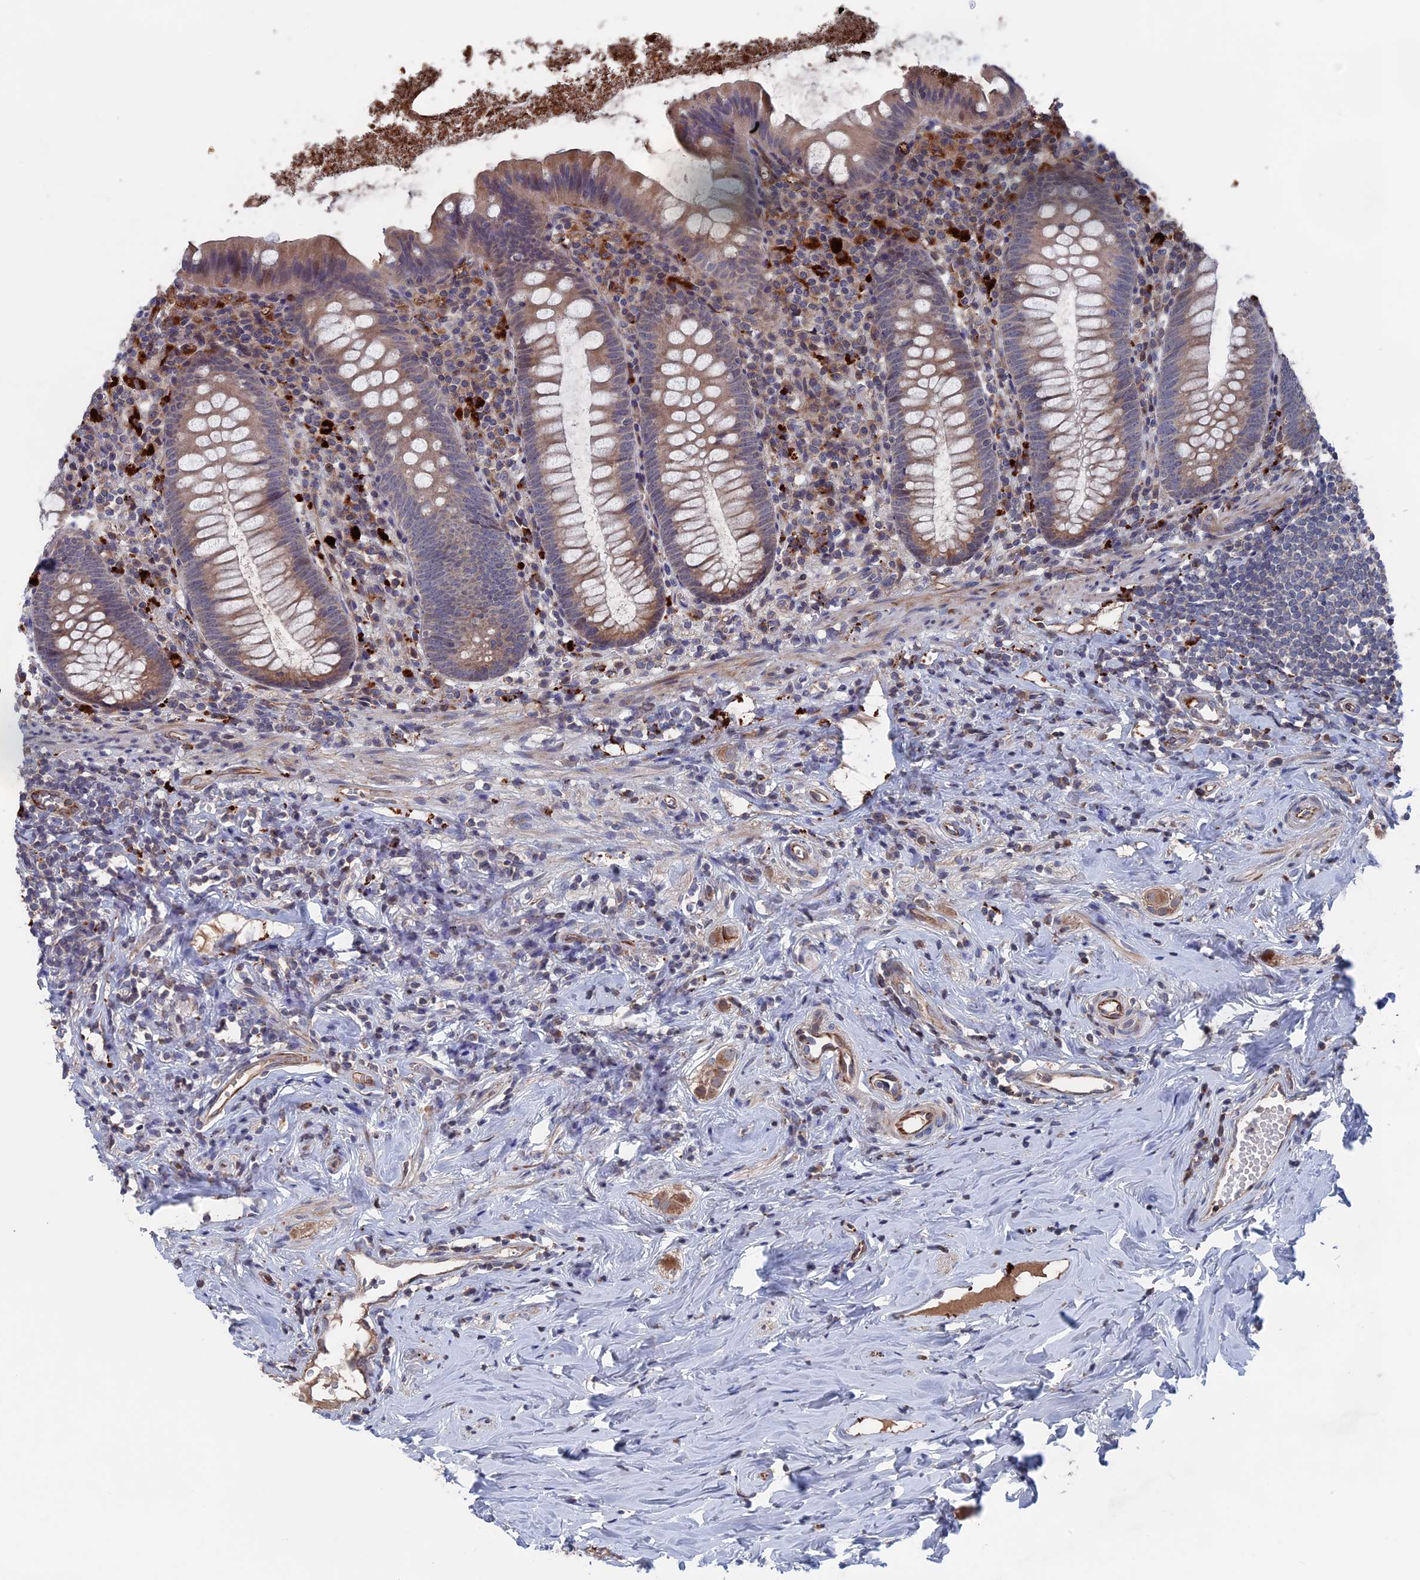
{"staining": {"intensity": "weak", "quantity": ">75%", "location": "cytoplasmic/membranous"}, "tissue": "appendix", "cell_type": "Glandular cells", "image_type": "normal", "snomed": [{"axis": "morphology", "description": "Normal tissue, NOS"}, {"axis": "topography", "description": "Appendix"}], "caption": "Glandular cells demonstrate low levels of weak cytoplasmic/membranous staining in about >75% of cells in unremarkable human appendix. (IHC, brightfield microscopy, high magnification).", "gene": "PLA2G15", "patient": {"sex": "female", "age": 51}}